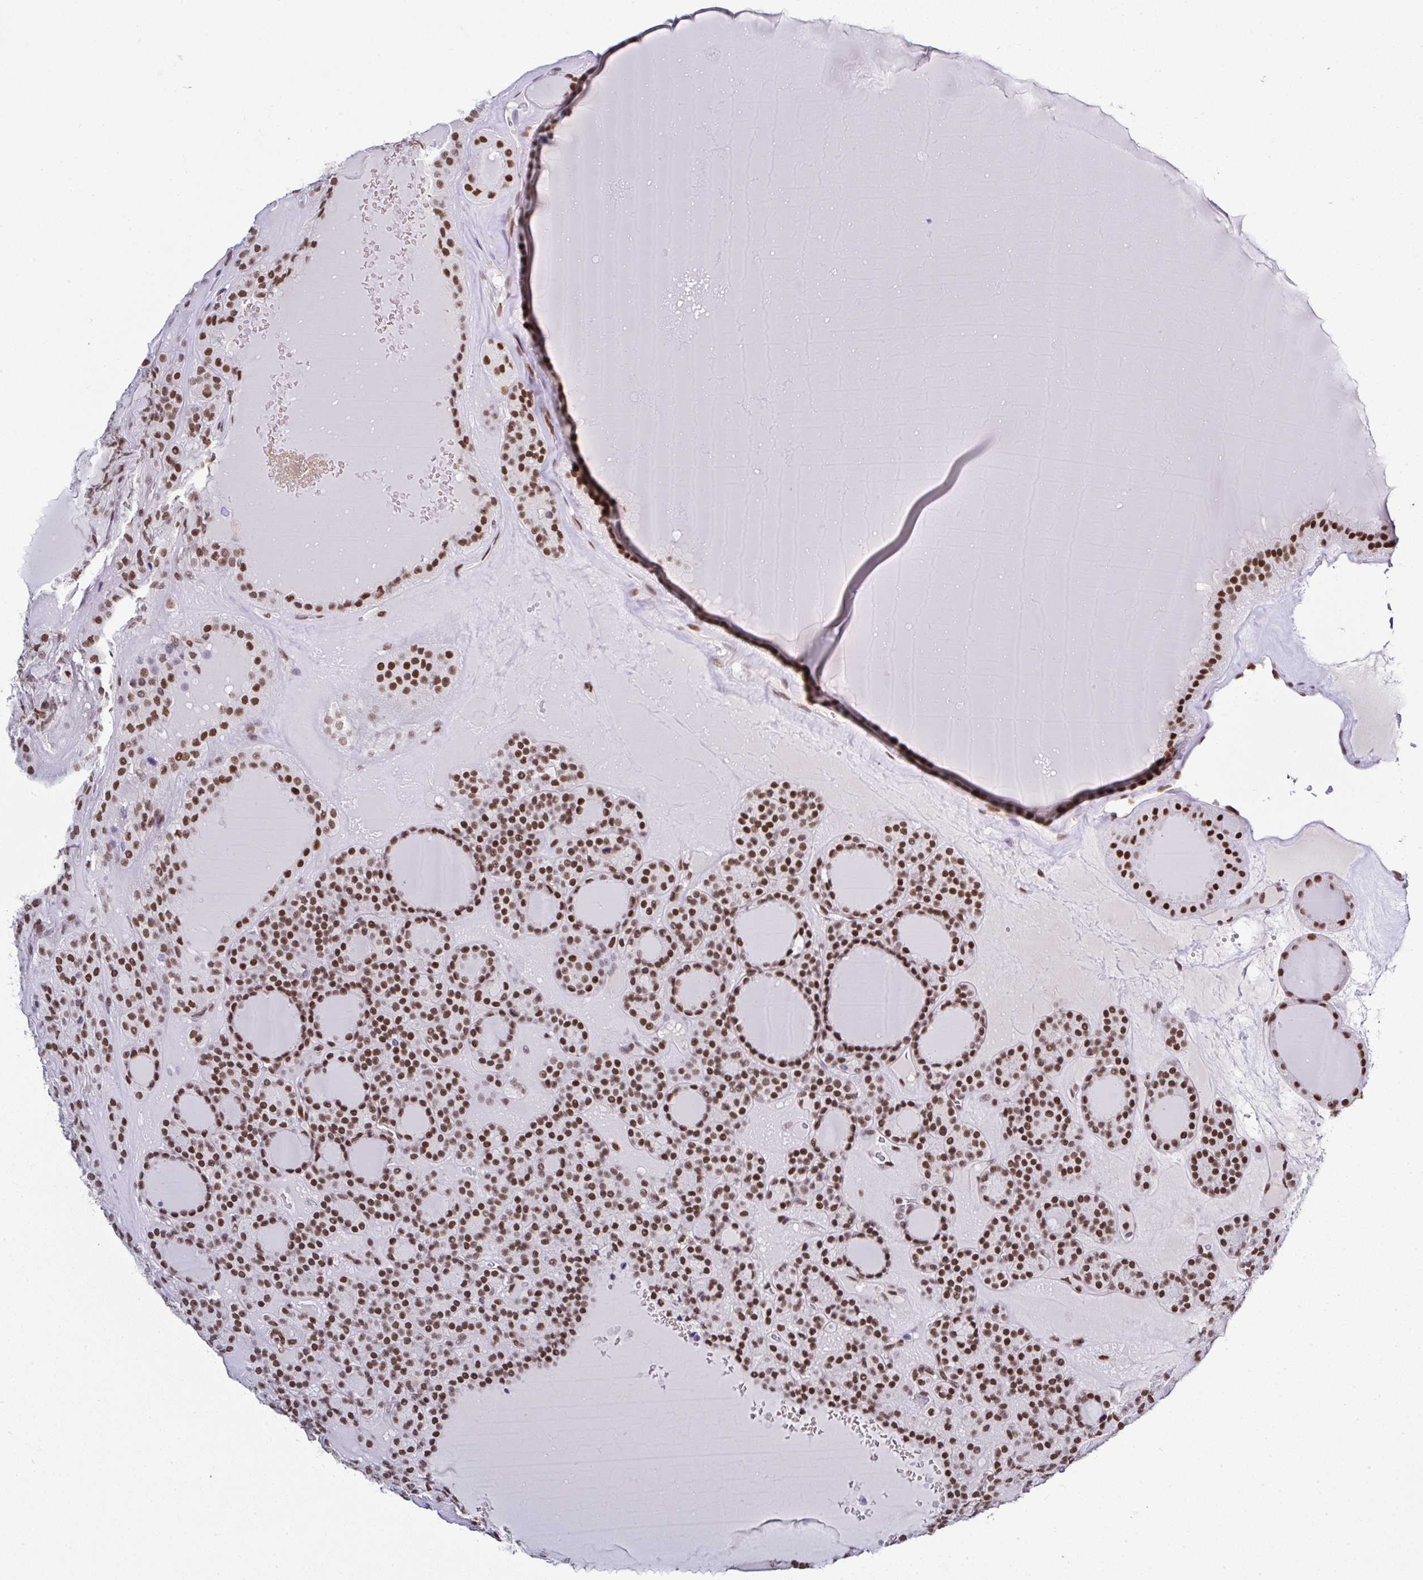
{"staining": {"intensity": "strong", "quantity": ">75%", "location": "nuclear"}, "tissue": "thyroid cancer", "cell_type": "Tumor cells", "image_type": "cancer", "snomed": [{"axis": "morphology", "description": "Follicular adenoma carcinoma, NOS"}, {"axis": "topography", "description": "Thyroid gland"}], "caption": "The image reveals immunohistochemical staining of thyroid cancer. There is strong nuclear expression is seen in about >75% of tumor cells. (Brightfield microscopy of DAB IHC at high magnification).", "gene": "DR1", "patient": {"sex": "female", "age": 63}}